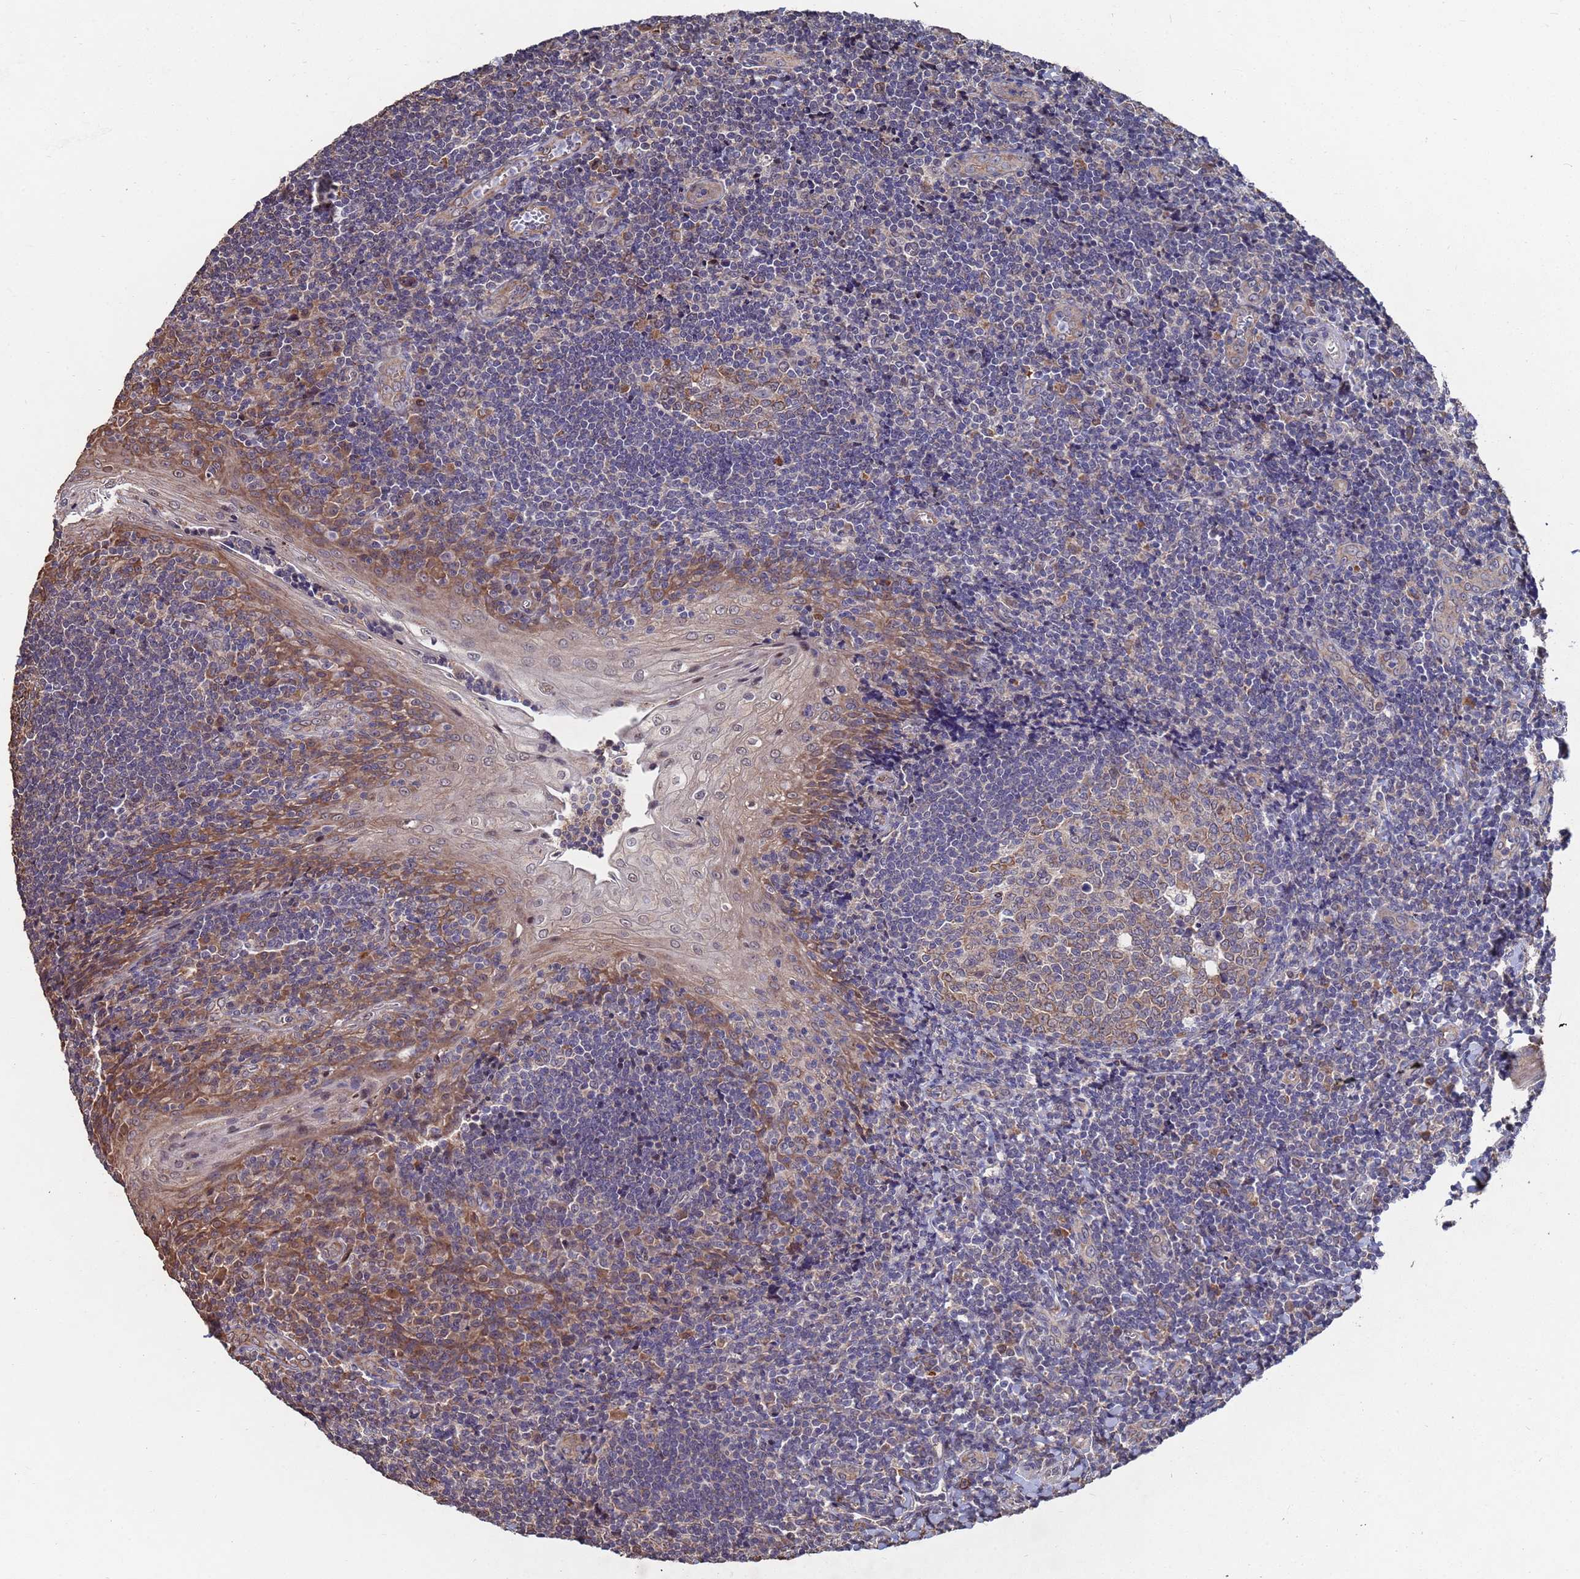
{"staining": {"intensity": "moderate", "quantity": "25%-75%", "location": "cytoplasmic/membranous"}, "tissue": "tonsil", "cell_type": "Germinal center cells", "image_type": "normal", "snomed": [{"axis": "morphology", "description": "Normal tissue, NOS"}, {"axis": "topography", "description": "Tonsil"}], "caption": "Immunohistochemistry (IHC) image of benign tonsil: human tonsil stained using immunohistochemistry (IHC) reveals medium levels of moderate protein expression localized specifically in the cytoplasmic/membranous of germinal center cells, appearing as a cytoplasmic/membranous brown color.", "gene": "CFAP119", "patient": {"sex": "male", "age": 27}}